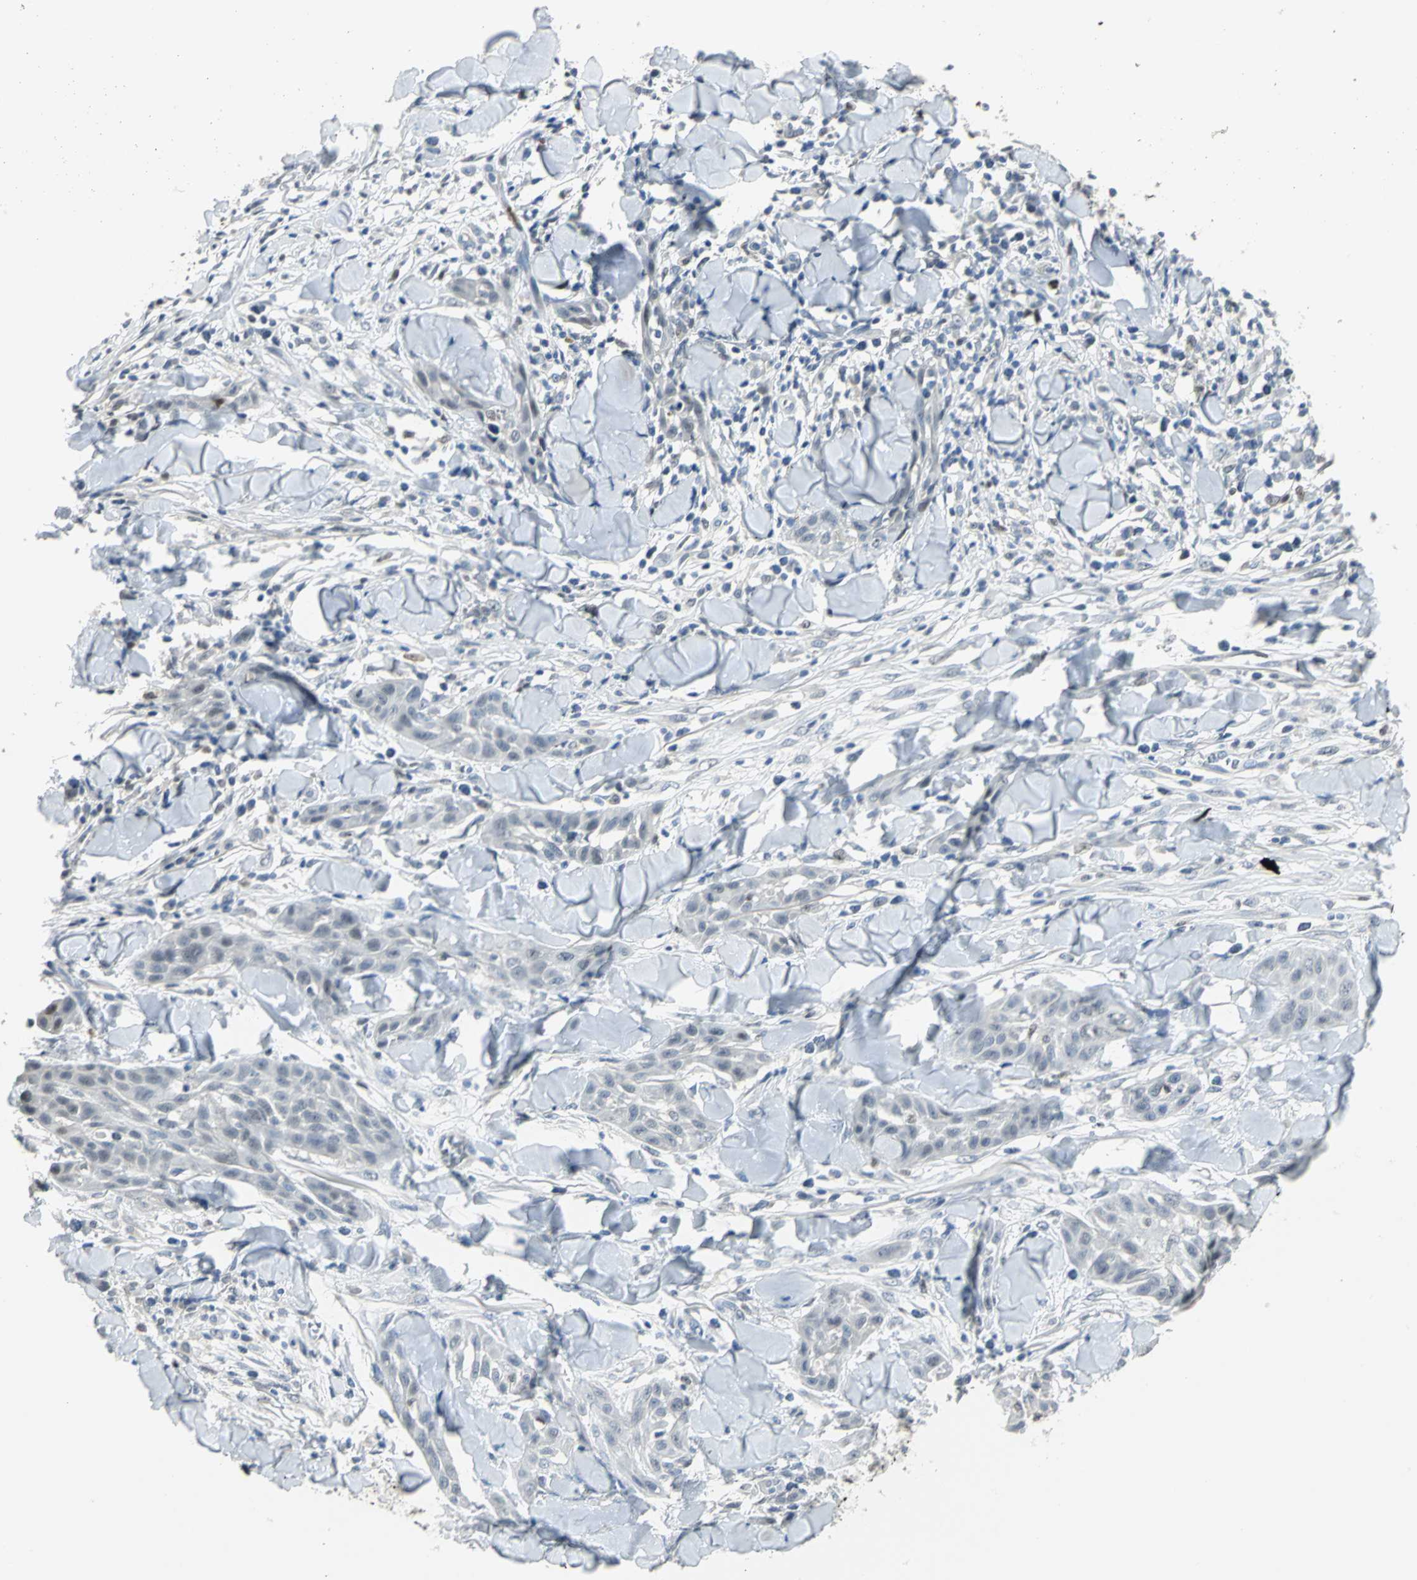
{"staining": {"intensity": "negative", "quantity": "none", "location": "none"}, "tissue": "skin cancer", "cell_type": "Tumor cells", "image_type": "cancer", "snomed": [{"axis": "morphology", "description": "Squamous cell carcinoma, NOS"}, {"axis": "topography", "description": "Skin"}], "caption": "This is an IHC histopathology image of human skin cancer. There is no positivity in tumor cells.", "gene": "BCL6", "patient": {"sex": "male", "age": 24}}